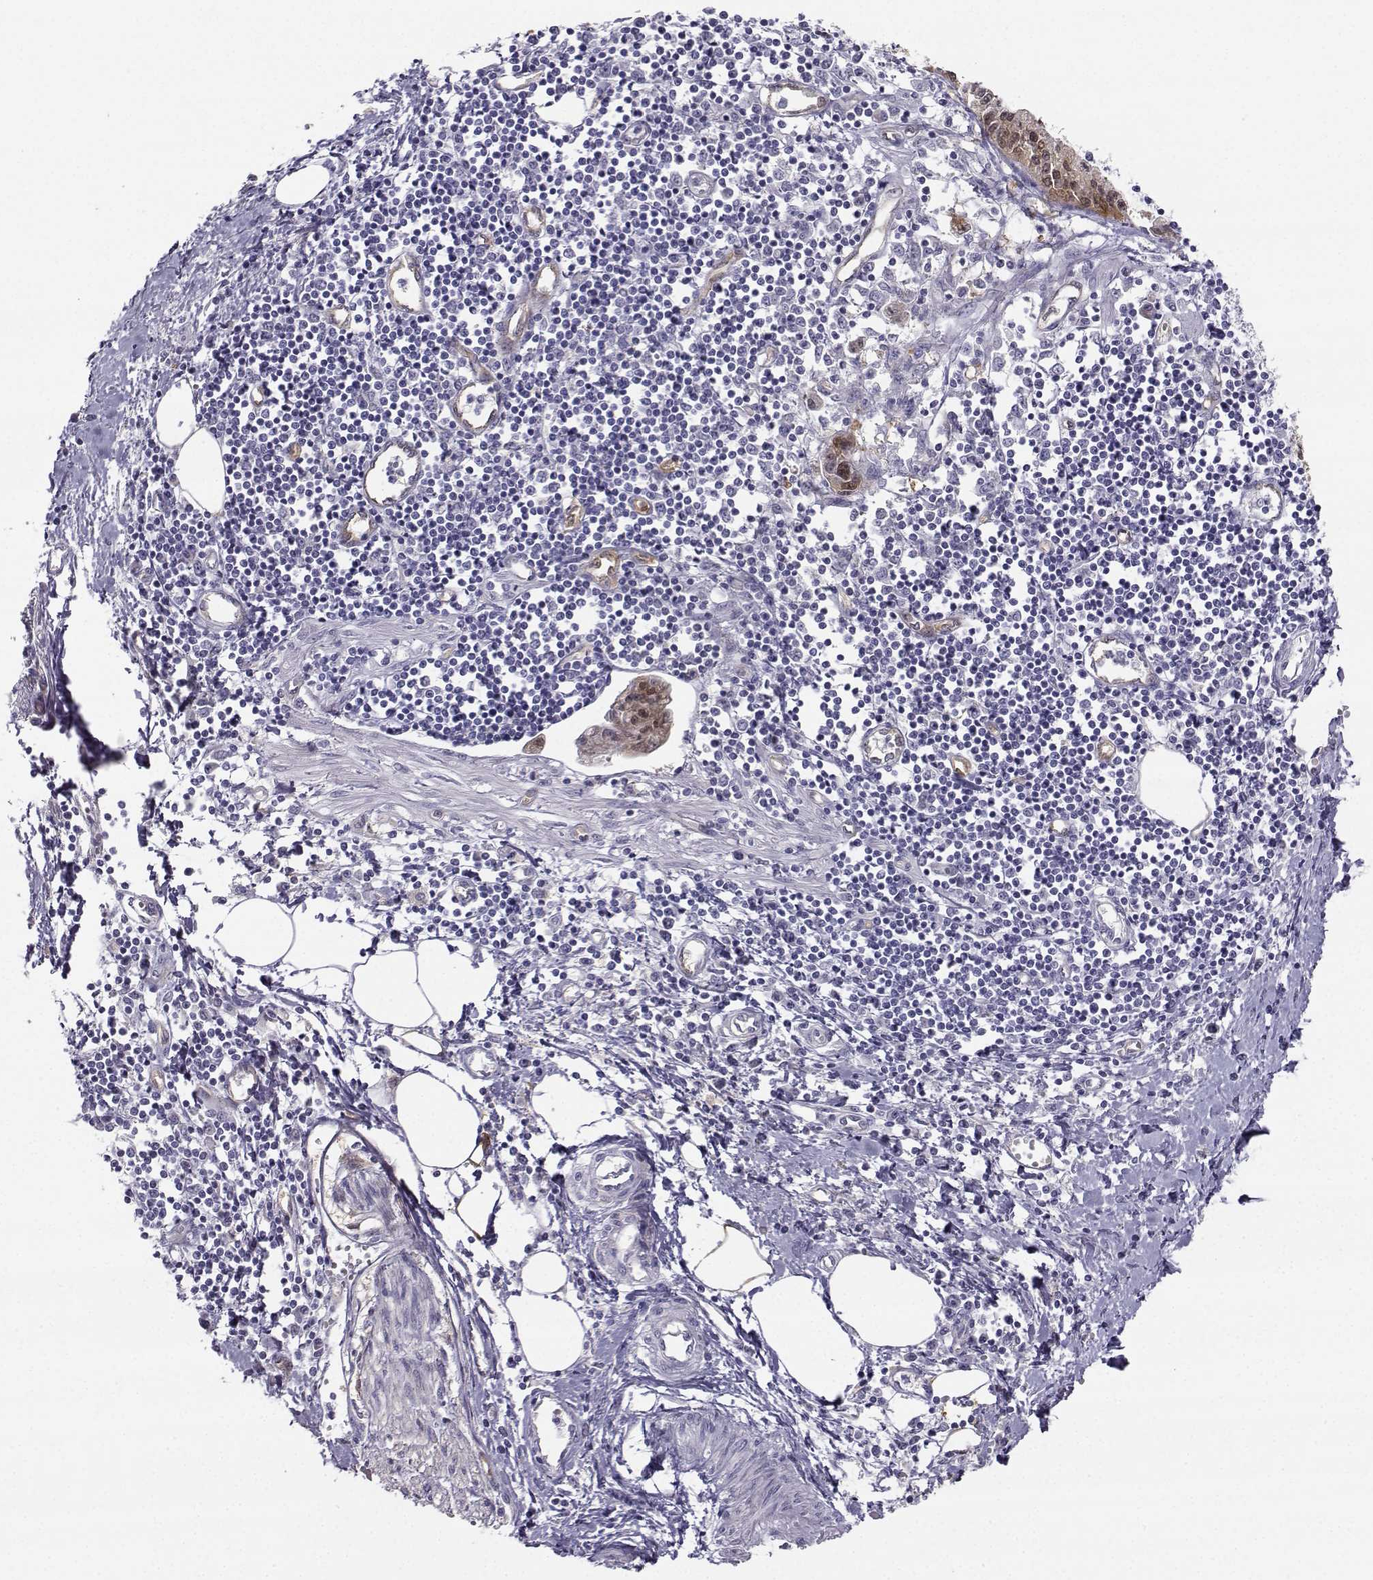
{"staining": {"intensity": "moderate", "quantity": "25%-75%", "location": "cytoplasmic/membranous"}, "tissue": "pancreatic cancer", "cell_type": "Tumor cells", "image_type": "cancer", "snomed": [{"axis": "morphology", "description": "Adenocarcinoma, NOS"}, {"axis": "topography", "description": "Pancreas"}], "caption": "The image exhibits a brown stain indicating the presence of a protein in the cytoplasmic/membranous of tumor cells in pancreatic cancer. (IHC, brightfield microscopy, high magnification).", "gene": "NQO1", "patient": {"sex": "male", "age": 60}}